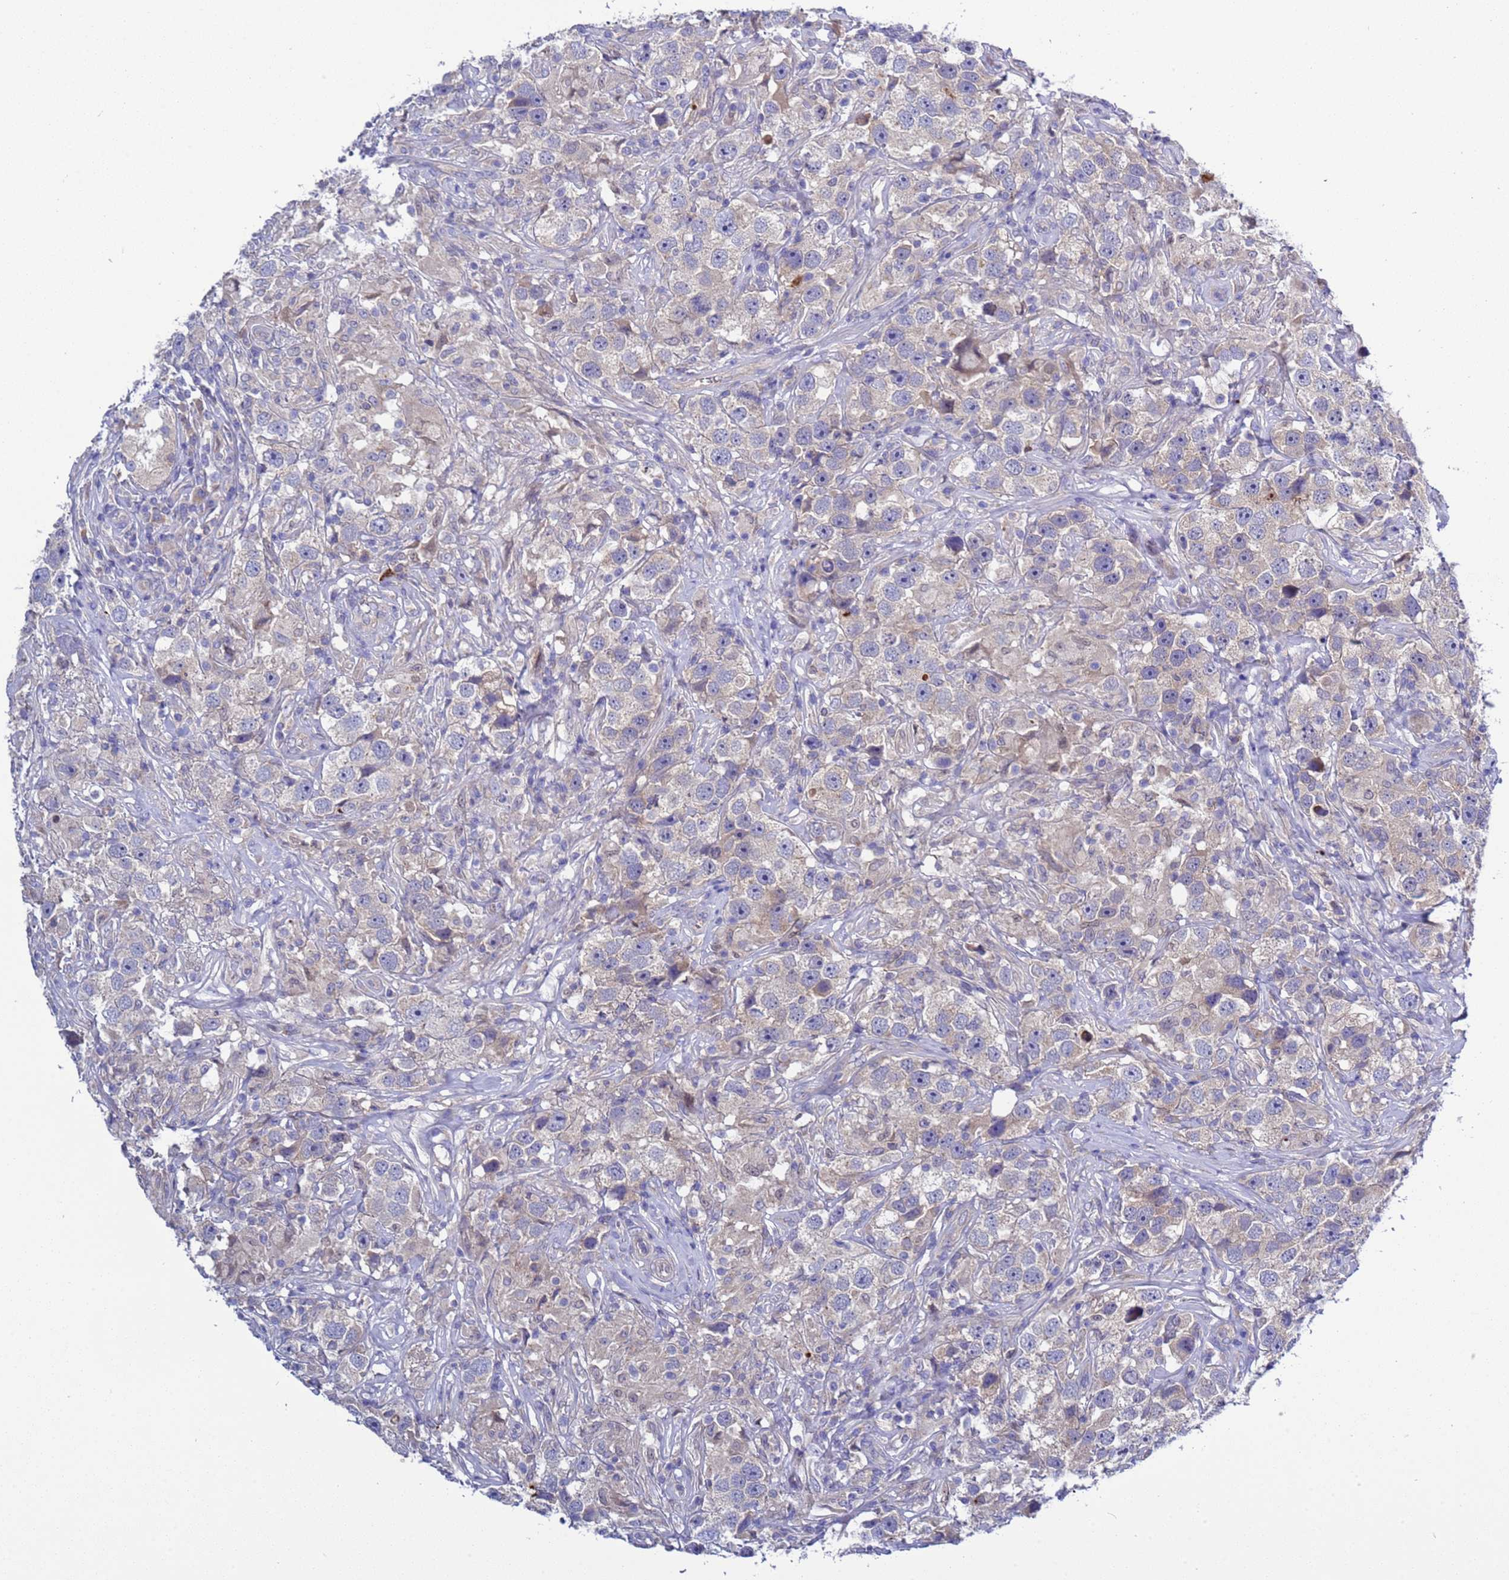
{"staining": {"intensity": "negative", "quantity": "none", "location": "none"}, "tissue": "testis cancer", "cell_type": "Tumor cells", "image_type": "cancer", "snomed": [{"axis": "morphology", "description": "Seminoma, NOS"}, {"axis": "topography", "description": "Testis"}], "caption": "Human testis cancer (seminoma) stained for a protein using immunohistochemistry (IHC) exhibits no expression in tumor cells.", "gene": "RC3H2", "patient": {"sex": "male", "age": 49}}